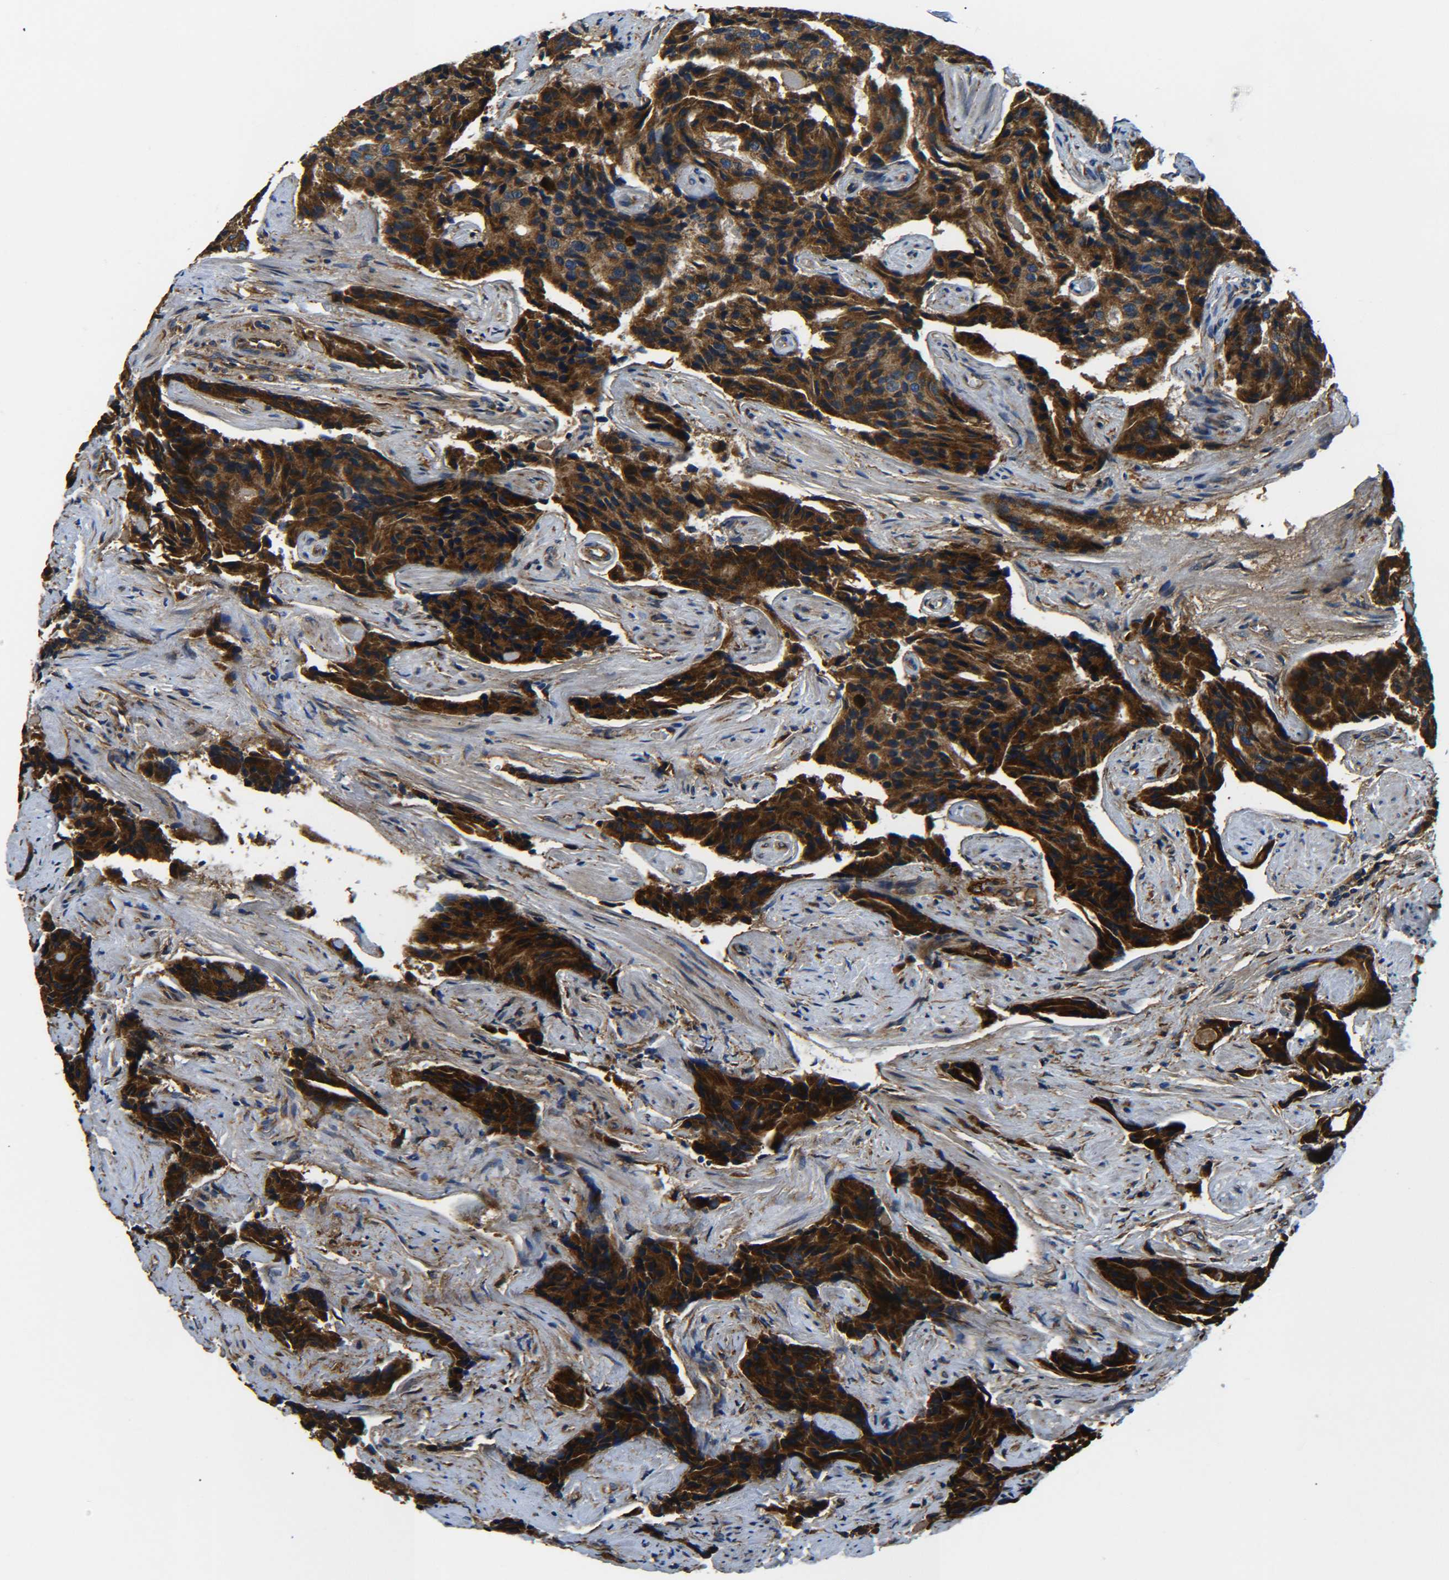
{"staining": {"intensity": "strong", "quantity": ">75%", "location": "cytoplasmic/membranous"}, "tissue": "prostate cancer", "cell_type": "Tumor cells", "image_type": "cancer", "snomed": [{"axis": "morphology", "description": "Adenocarcinoma, High grade"}, {"axis": "topography", "description": "Prostate"}], "caption": "Human prostate cancer stained for a protein (brown) shows strong cytoplasmic/membranous positive positivity in approximately >75% of tumor cells.", "gene": "PREB", "patient": {"sex": "male", "age": 58}}